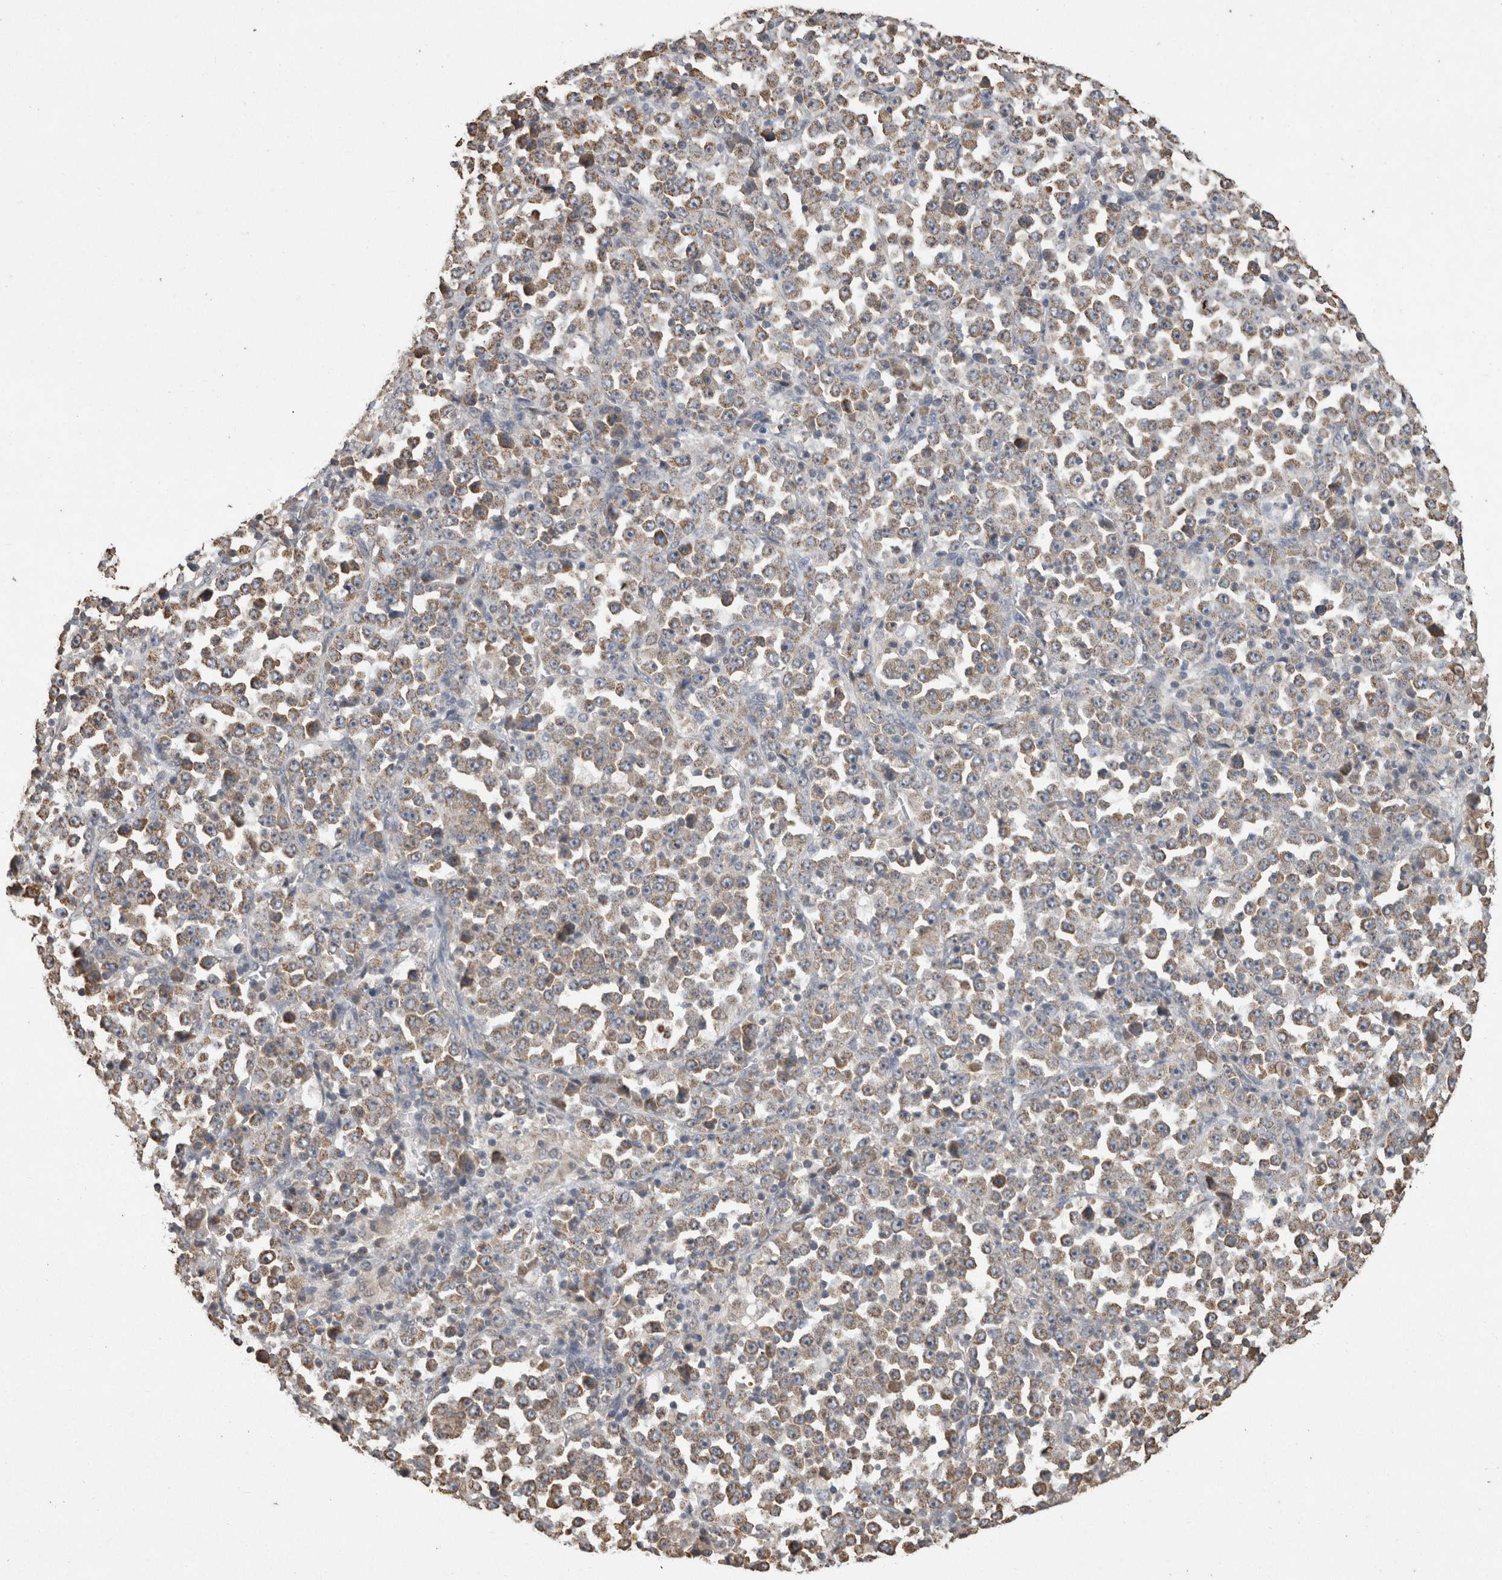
{"staining": {"intensity": "weak", "quantity": "25%-75%", "location": "cytoplasmic/membranous"}, "tissue": "stomach cancer", "cell_type": "Tumor cells", "image_type": "cancer", "snomed": [{"axis": "morphology", "description": "Normal tissue, NOS"}, {"axis": "morphology", "description": "Adenocarcinoma, NOS"}, {"axis": "topography", "description": "Stomach, upper"}, {"axis": "topography", "description": "Stomach"}], "caption": "Protein expression analysis of stomach cancer (adenocarcinoma) shows weak cytoplasmic/membranous expression in approximately 25%-75% of tumor cells. Using DAB (3,3'-diaminobenzidine) (brown) and hematoxylin (blue) stains, captured at high magnification using brightfield microscopy.", "gene": "PREP", "patient": {"sex": "male", "age": 59}}